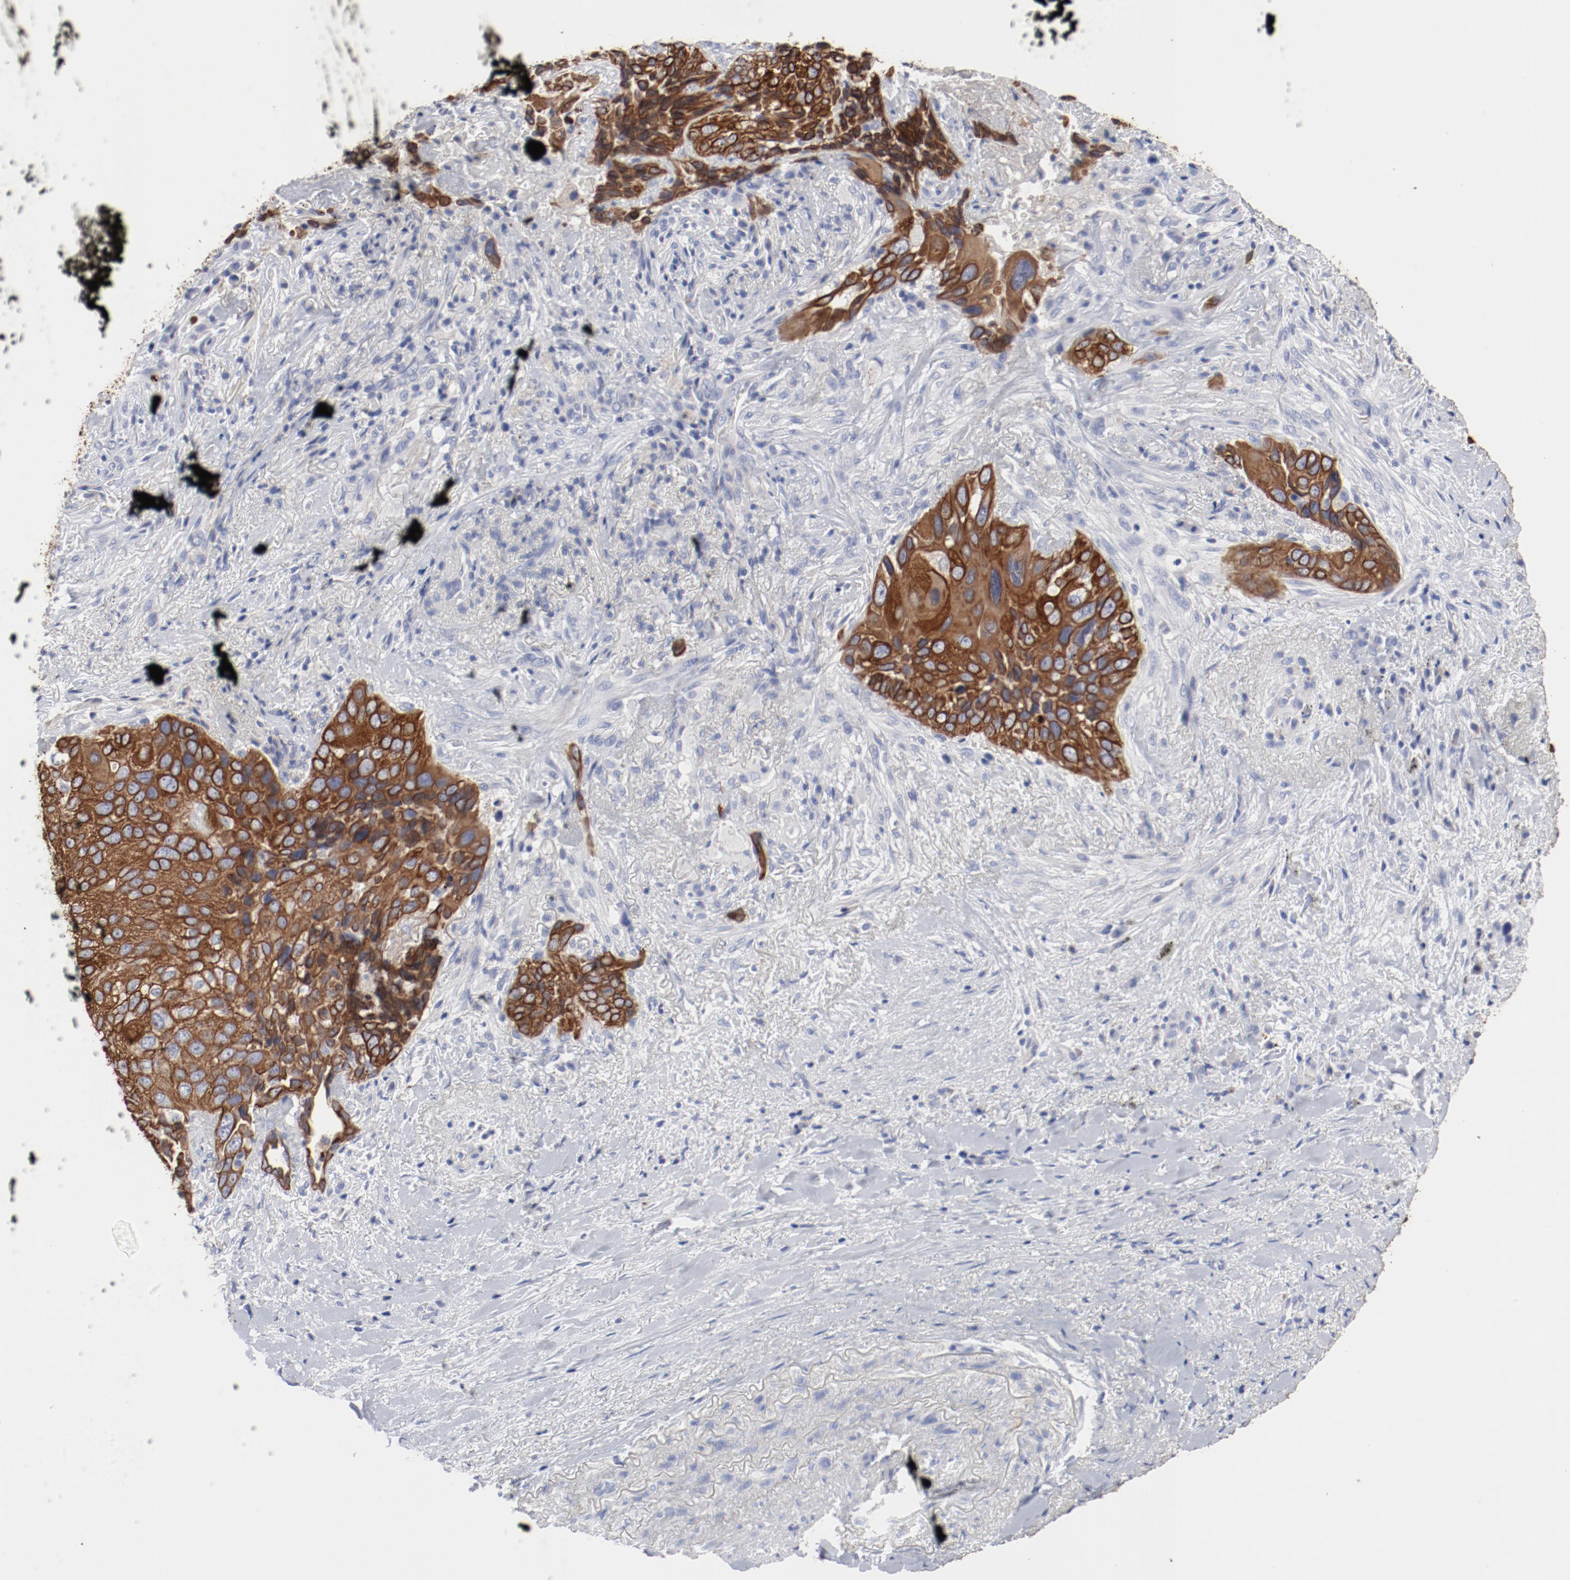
{"staining": {"intensity": "strong", "quantity": ">75%", "location": "cytoplasmic/membranous"}, "tissue": "lung cancer", "cell_type": "Tumor cells", "image_type": "cancer", "snomed": [{"axis": "morphology", "description": "Squamous cell carcinoma, NOS"}, {"axis": "topography", "description": "Lung"}], "caption": "Lung cancer stained with DAB (3,3'-diaminobenzidine) IHC shows high levels of strong cytoplasmic/membranous expression in approximately >75% of tumor cells. The protein is shown in brown color, while the nuclei are stained blue.", "gene": "TSPAN6", "patient": {"sex": "male", "age": 54}}